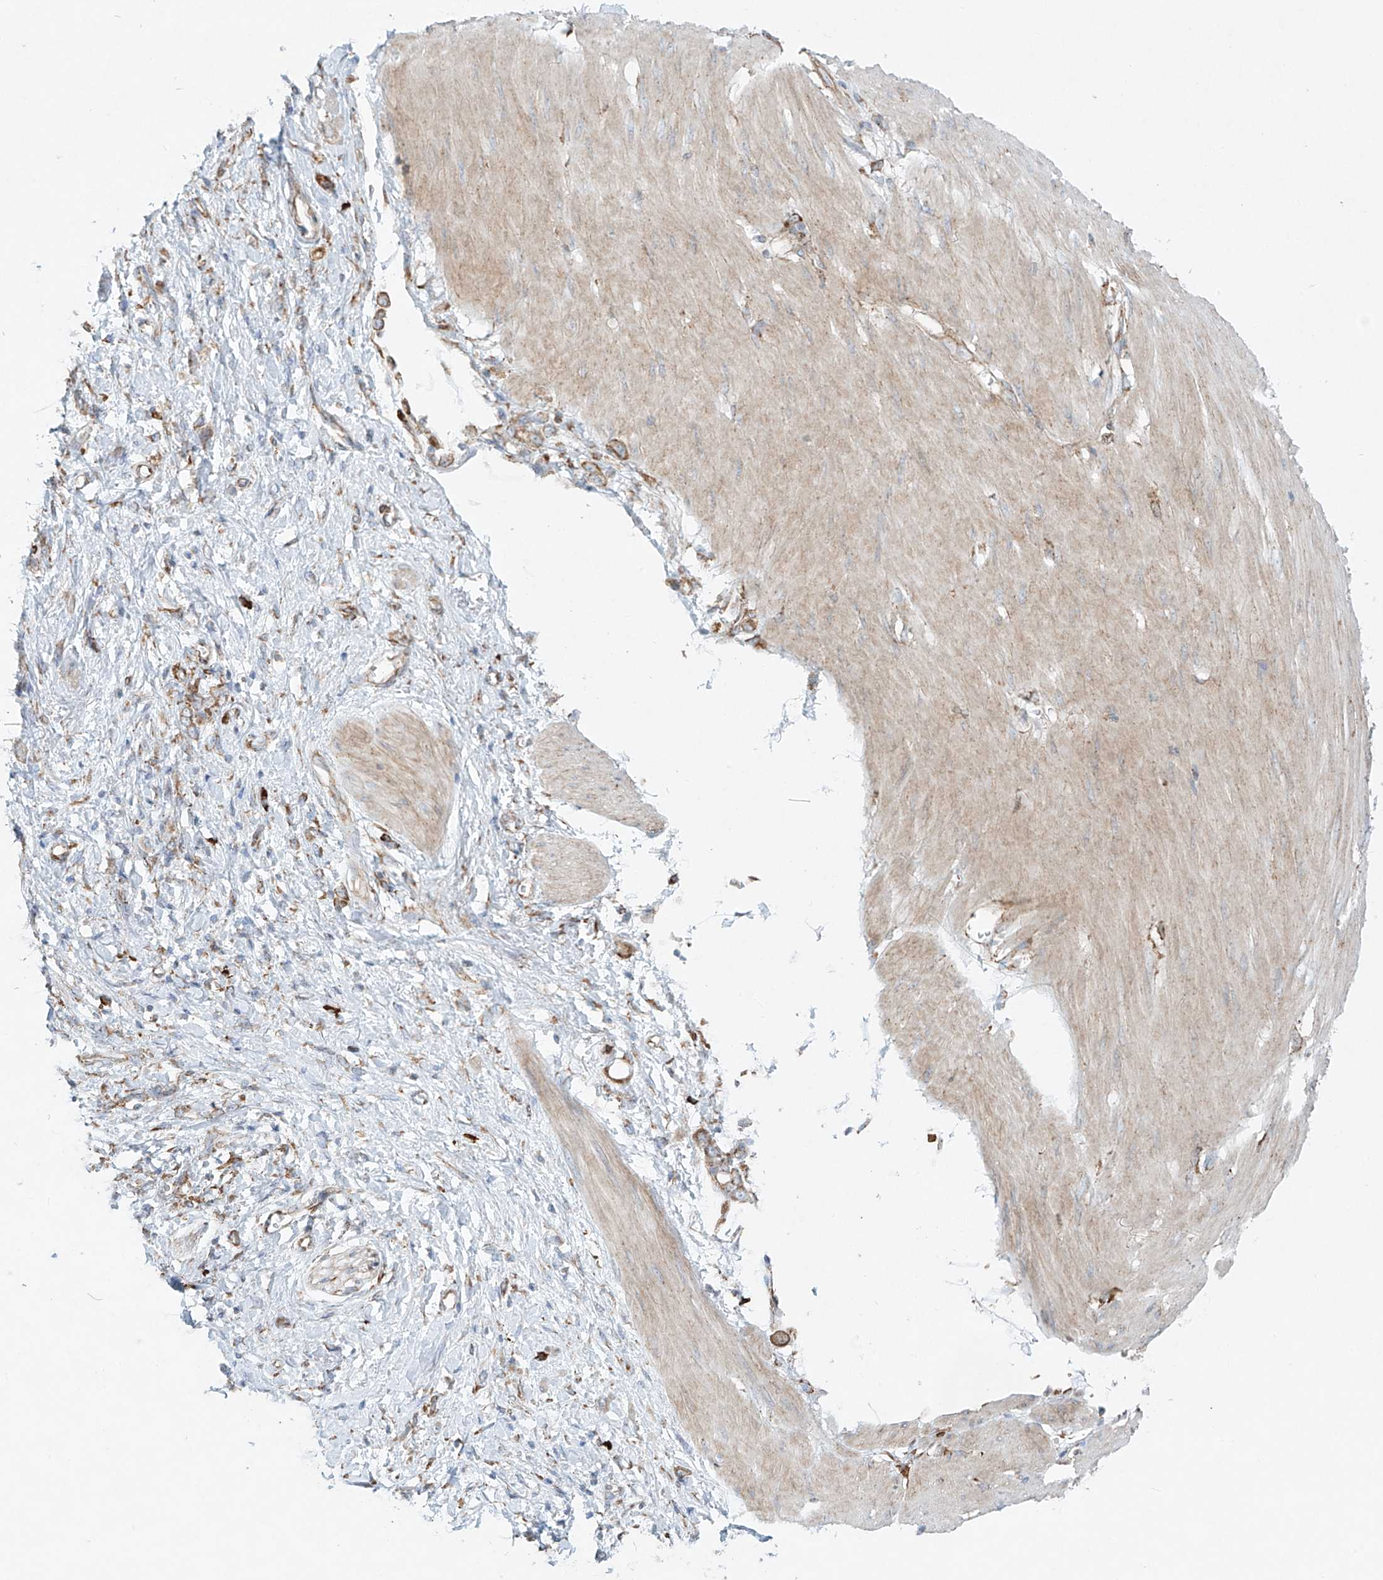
{"staining": {"intensity": "moderate", "quantity": "25%-75%", "location": "cytoplasmic/membranous"}, "tissue": "stomach cancer", "cell_type": "Tumor cells", "image_type": "cancer", "snomed": [{"axis": "morphology", "description": "Adenocarcinoma, NOS"}, {"axis": "topography", "description": "Stomach"}], "caption": "Immunohistochemistry (IHC) (DAB (3,3'-diaminobenzidine)) staining of stomach adenocarcinoma demonstrates moderate cytoplasmic/membranous protein expression in about 25%-75% of tumor cells. (Stains: DAB in brown, nuclei in blue, Microscopy: brightfield microscopy at high magnification).", "gene": "EIPR1", "patient": {"sex": "female", "age": 76}}